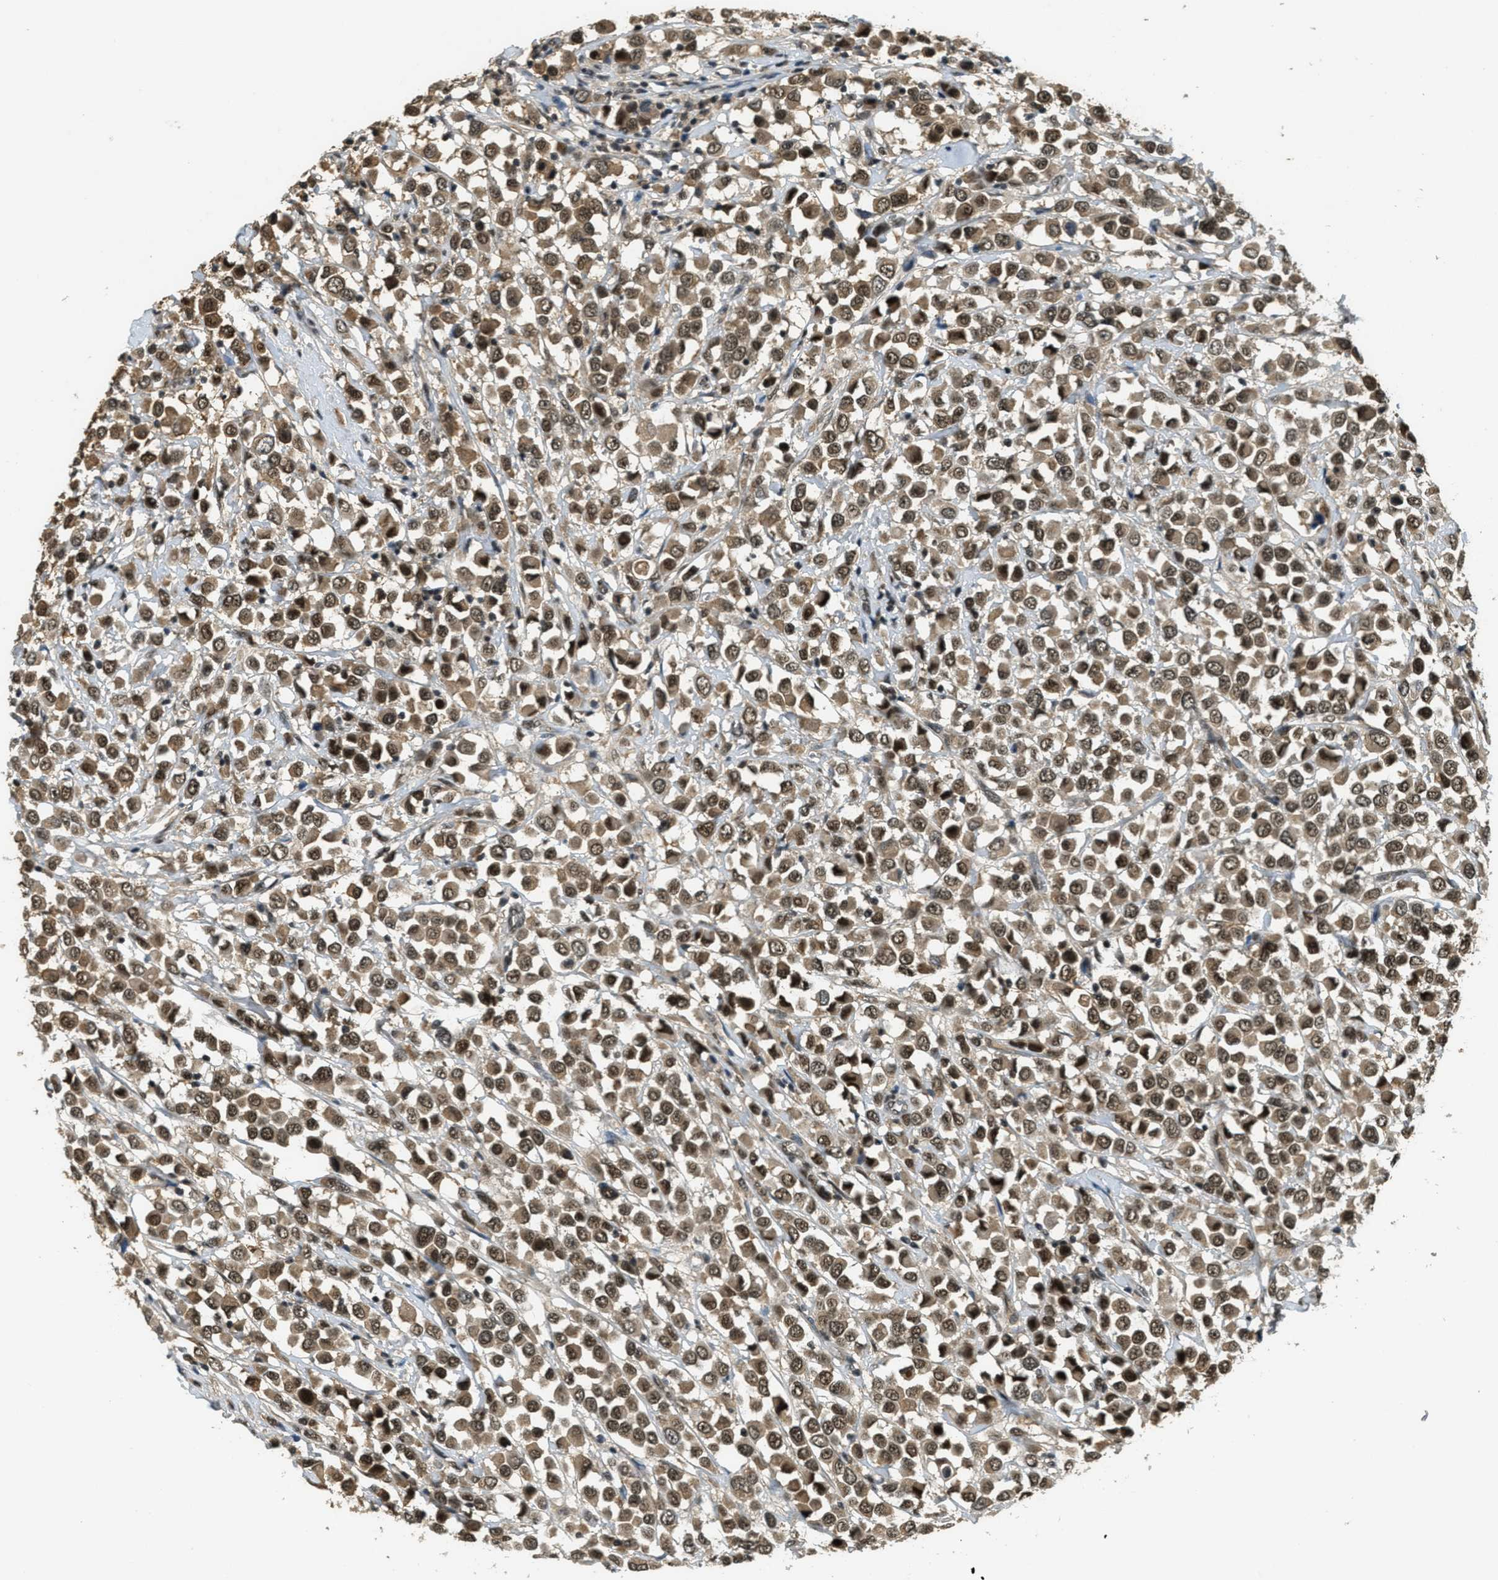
{"staining": {"intensity": "strong", "quantity": ">75%", "location": "cytoplasmic/membranous,nuclear"}, "tissue": "breast cancer", "cell_type": "Tumor cells", "image_type": "cancer", "snomed": [{"axis": "morphology", "description": "Duct carcinoma"}, {"axis": "topography", "description": "Breast"}], "caption": "Breast infiltrating ductal carcinoma tissue shows strong cytoplasmic/membranous and nuclear expression in about >75% of tumor cells", "gene": "ZNF148", "patient": {"sex": "female", "age": 61}}